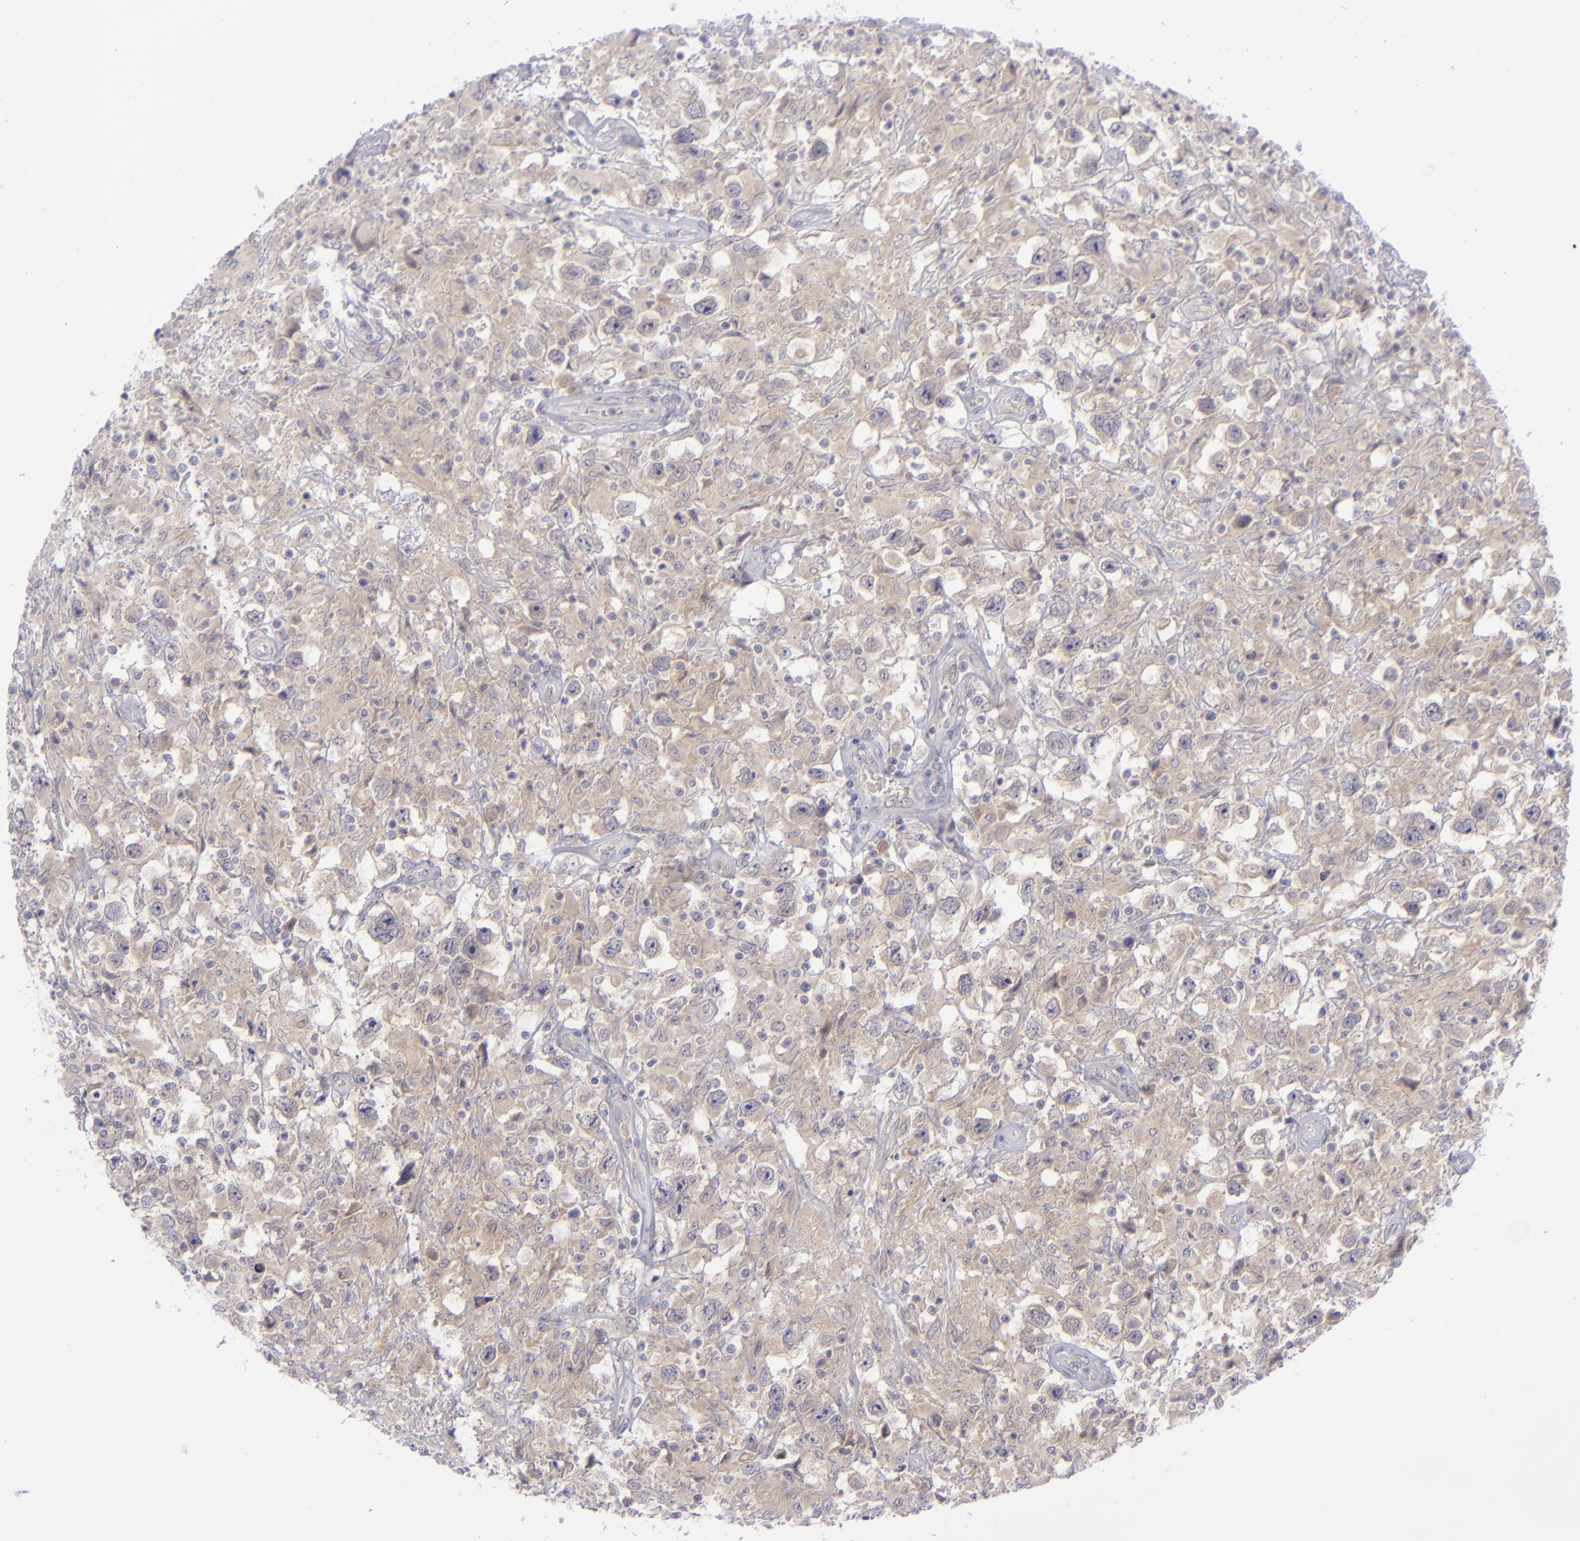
{"staining": {"intensity": "weak", "quantity": "25%-75%", "location": "cytoplasmic/membranous"}, "tissue": "testis cancer", "cell_type": "Tumor cells", "image_type": "cancer", "snomed": [{"axis": "morphology", "description": "Seminoma, NOS"}, {"axis": "topography", "description": "Testis"}], "caption": "A high-resolution micrograph shows IHC staining of testis seminoma, which shows weak cytoplasmic/membranous staining in about 25%-75% of tumor cells. The protein of interest is stained brown, and the nuclei are stained in blue (DAB (3,3'-diaminobenzidine) IHC with brightfield microscopy, high magnification).", "gene": "EVPL", "patient": {"sex": "male", "age": 34}}